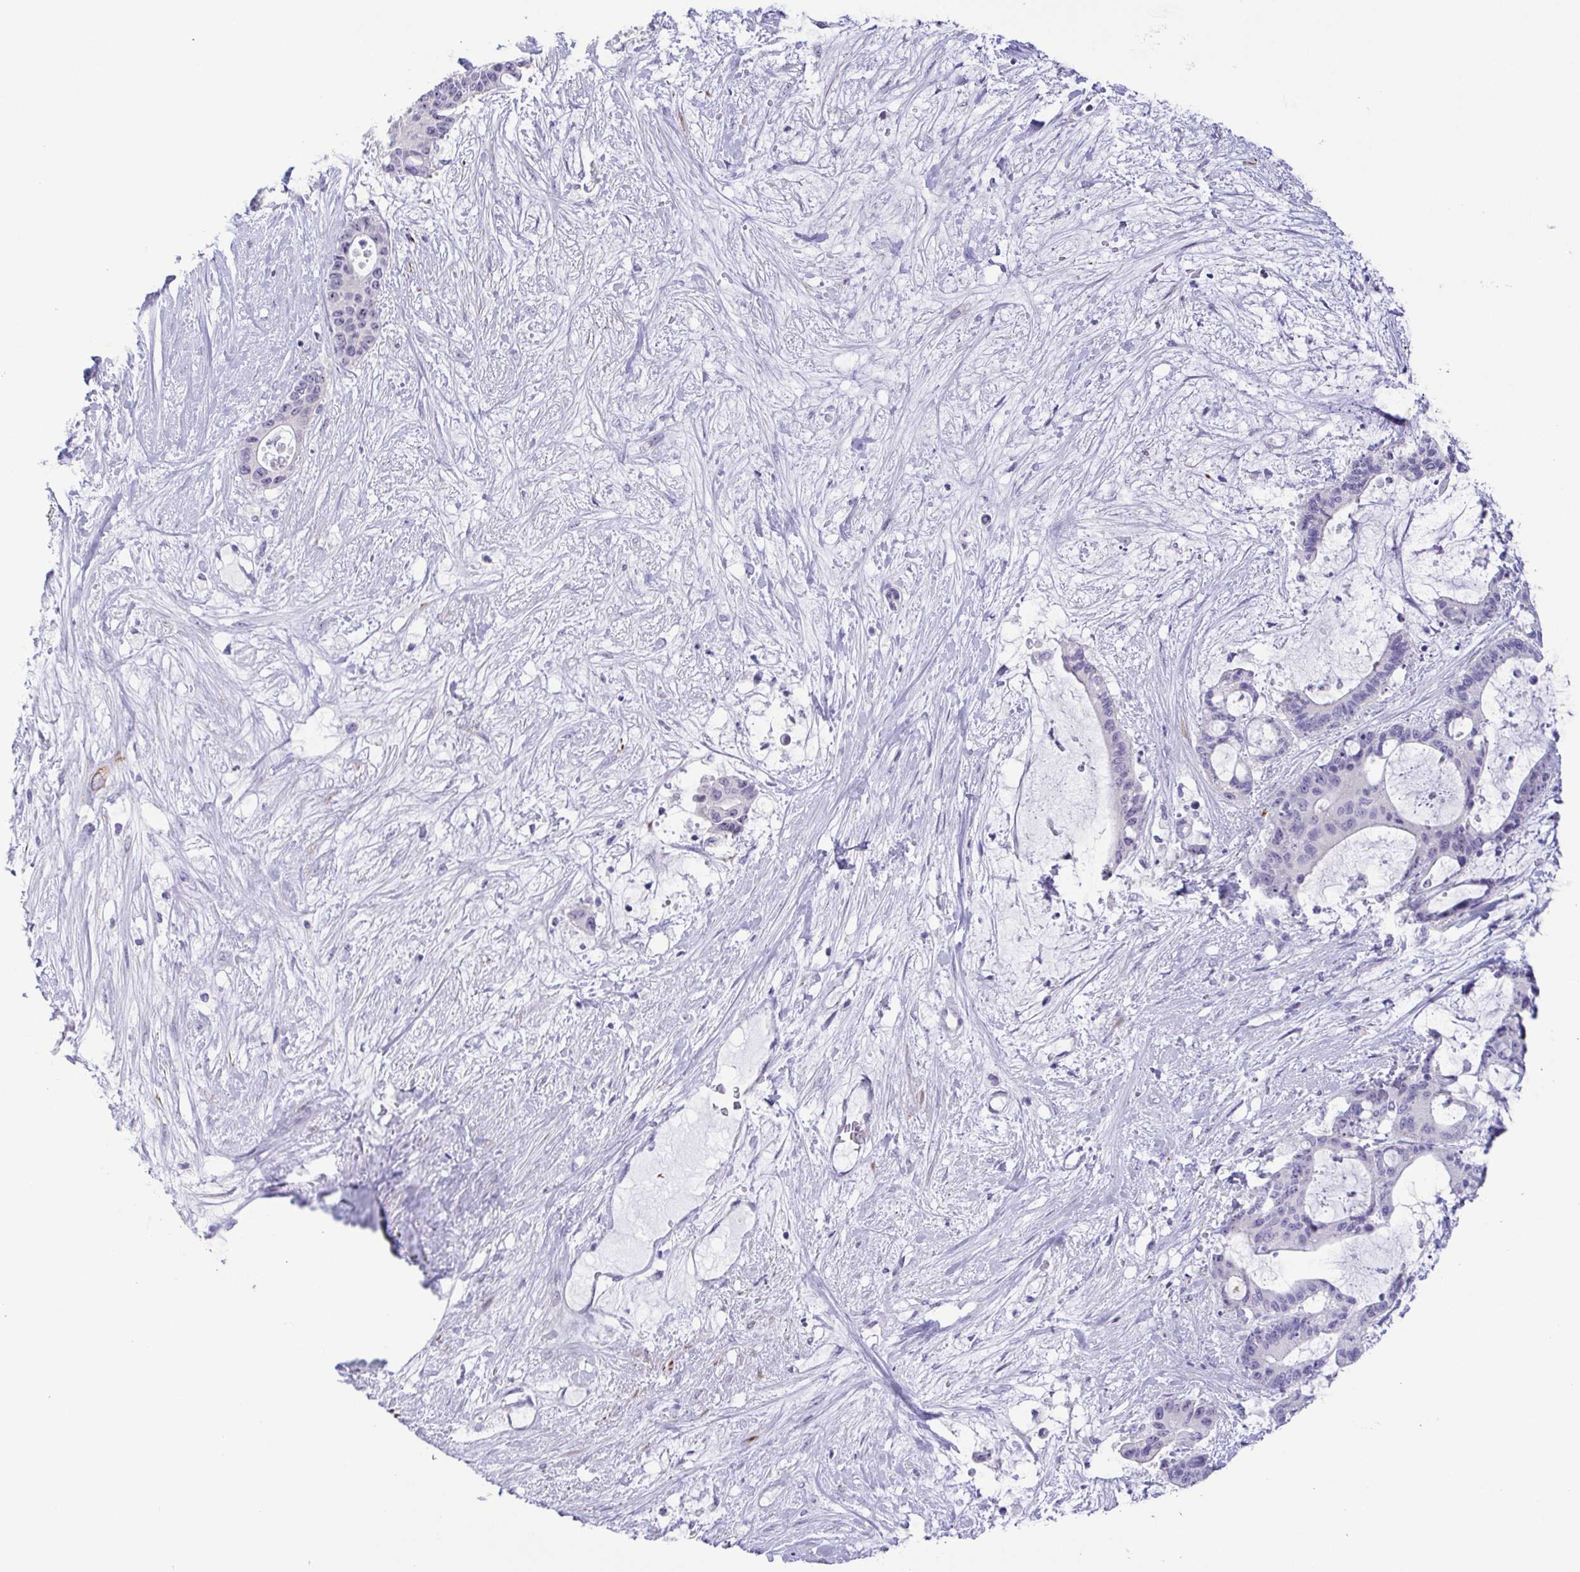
{"staining": {"intensity": "negative", "quantity": "none", "location": "none"}, "tissue": "liver cancer", "cell_type": "Tumor cells", "image_type": "cancer", "snomed": [{"axis": "morphology", "description": "Normal tissue, NOS"}, {"axis": "morphology", "description": "Cholangiocarcinoma"}, {"axis": "topography", "description": "Liver"}, {"axis": "topography", "description": "Peripheral nerve tissue"}], "caption": "Tumor cells are negative for protein expression in human liver cancer (cholangiocarcinoma). (DAB IHC, high magnification).", "gene": "MYL7", "patient": {"sex": "female", "age": 73}}